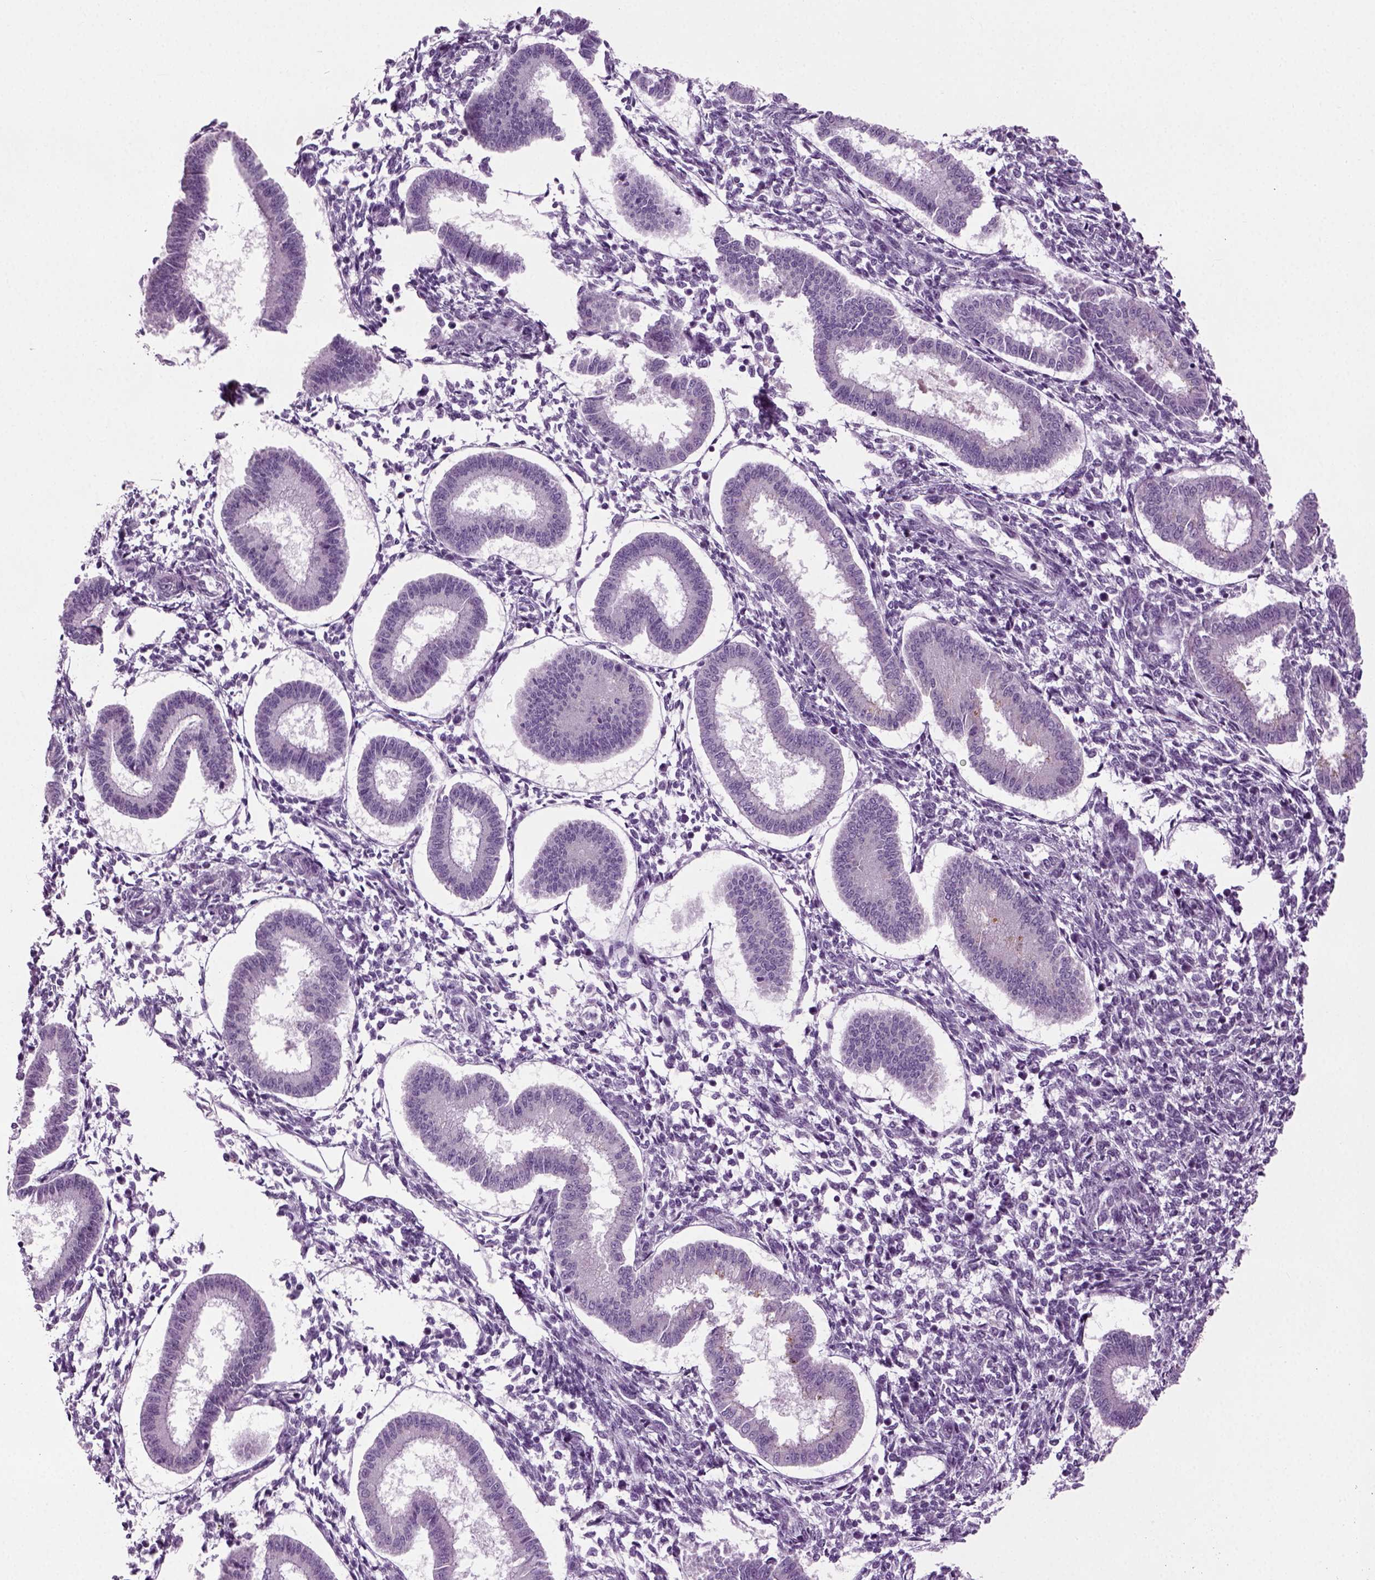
{"staining": {"intensity": "negative", "quantity": "none", "location": "none"}, "tissue": "endometrium", "cell_type": "Cells in endometrial stroma", "image_type": "normal", "snomed": [{"axis": "morphology", "description": "Normal tissue, NOS"}, {"axis": "topography", "description": "Endometrium"}], "caption": "This is an immunohistochemistry (IHC) image of normal human endometrium. There is no positivity in cells in endometrial stroma.", "gene": "PRLH", "patient": {"sex": "female", "age": 43}}